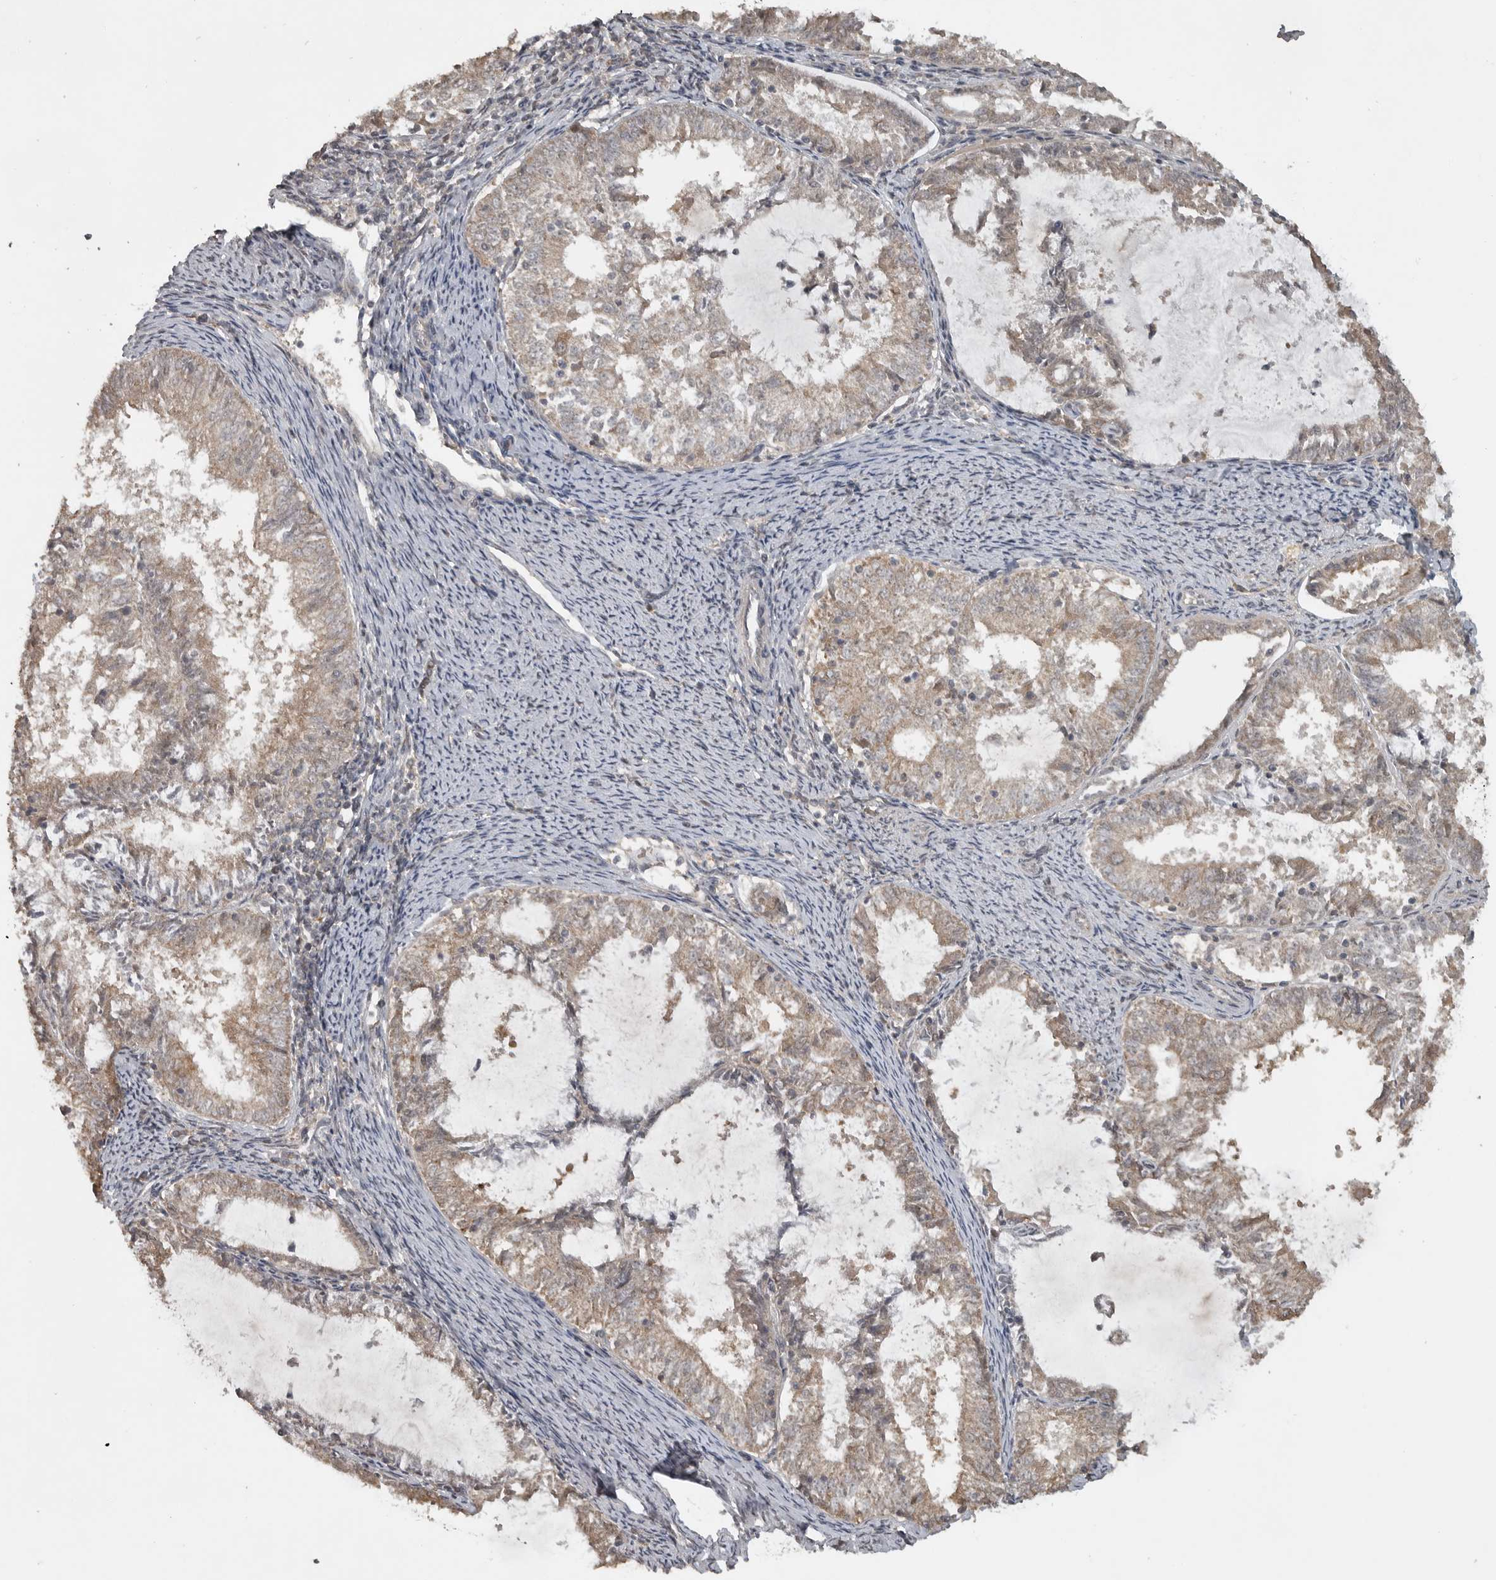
{"staining": {"intensity": "weak", "quantity": ">75%", "location": "cytoplasmic/membranous"}, "tissue": "endometrial cancer", "cell_type": "Tumor cells", "image_type": "cancer", "snomed": [{"axis": "morphology", "description": "Adenocarcinoma, NOS"}, {"axis": "topography", "description": "Endometrium"}], "caption": "Protein analysis of endometrial cancer (adenocarcinoma) tissue exhibits weak cytoplasmic/membranous expression in about >75% of tumor cells.", "gene": "LLGL1", "patient": {"sex": "female", "age": 57}}